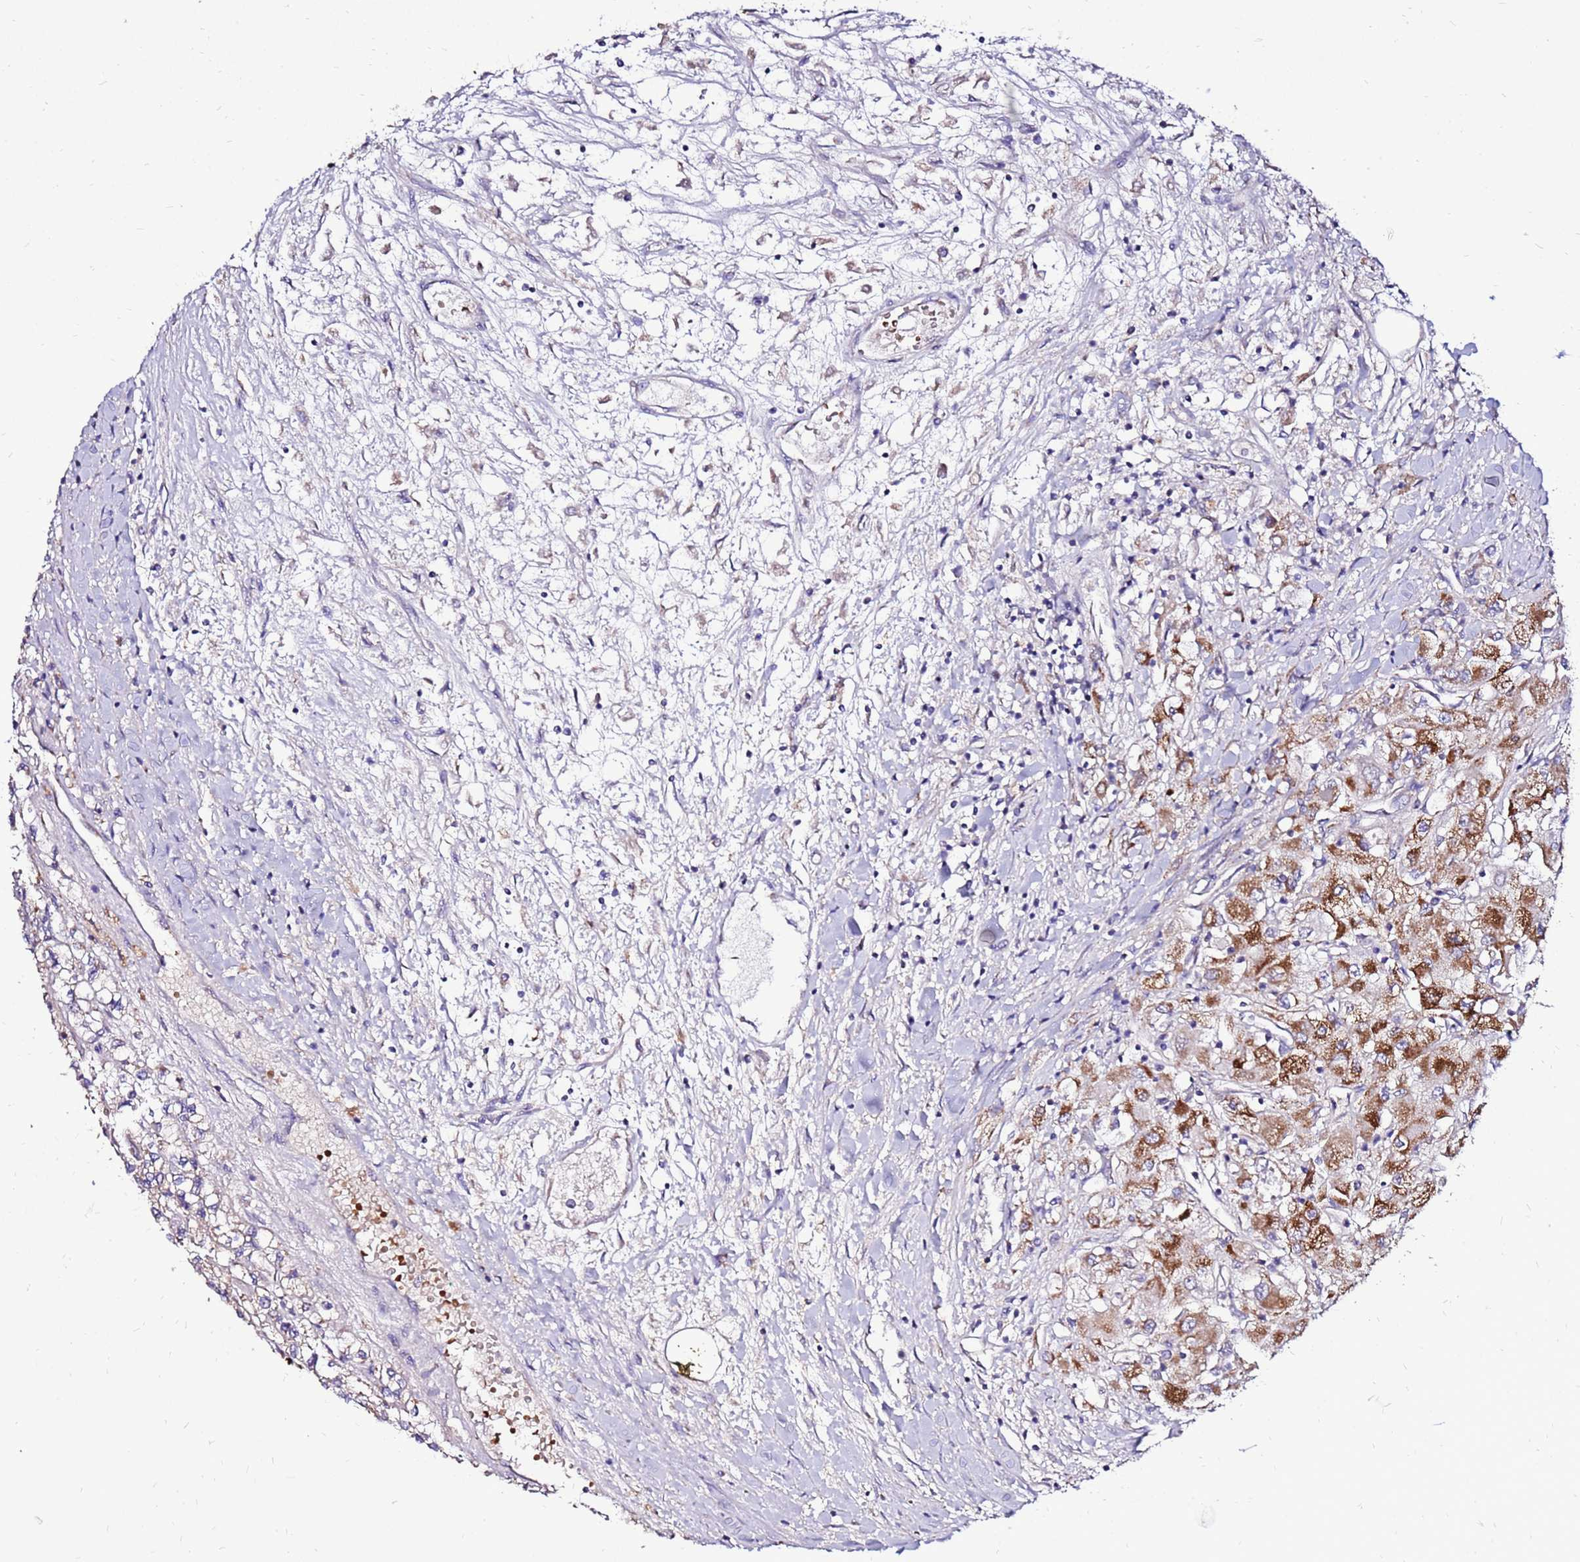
{"staining": {"intensity": "moderate", "quantity": "25%-75%", "location": "cytoplasmic/membranous"}, "tissue": "renal cancer", "cell_type": "Tumor cells", "image_type": "cancer", "snomed": [{"axis": "morphology", "description": "Adenocarcinoma, NOS"}, {"axis": "topography", "description": "Kidney"}], "caption": "DAB (3,3'-diaminobenzidine) immunohistochemical staining of human renal cancer reveals moderate cytoplasmic/membranous protein positivity in about 25%-75% of tumor cells.", "gene": "SPSB3", "patient": {"sex": "male", "age": 80}}